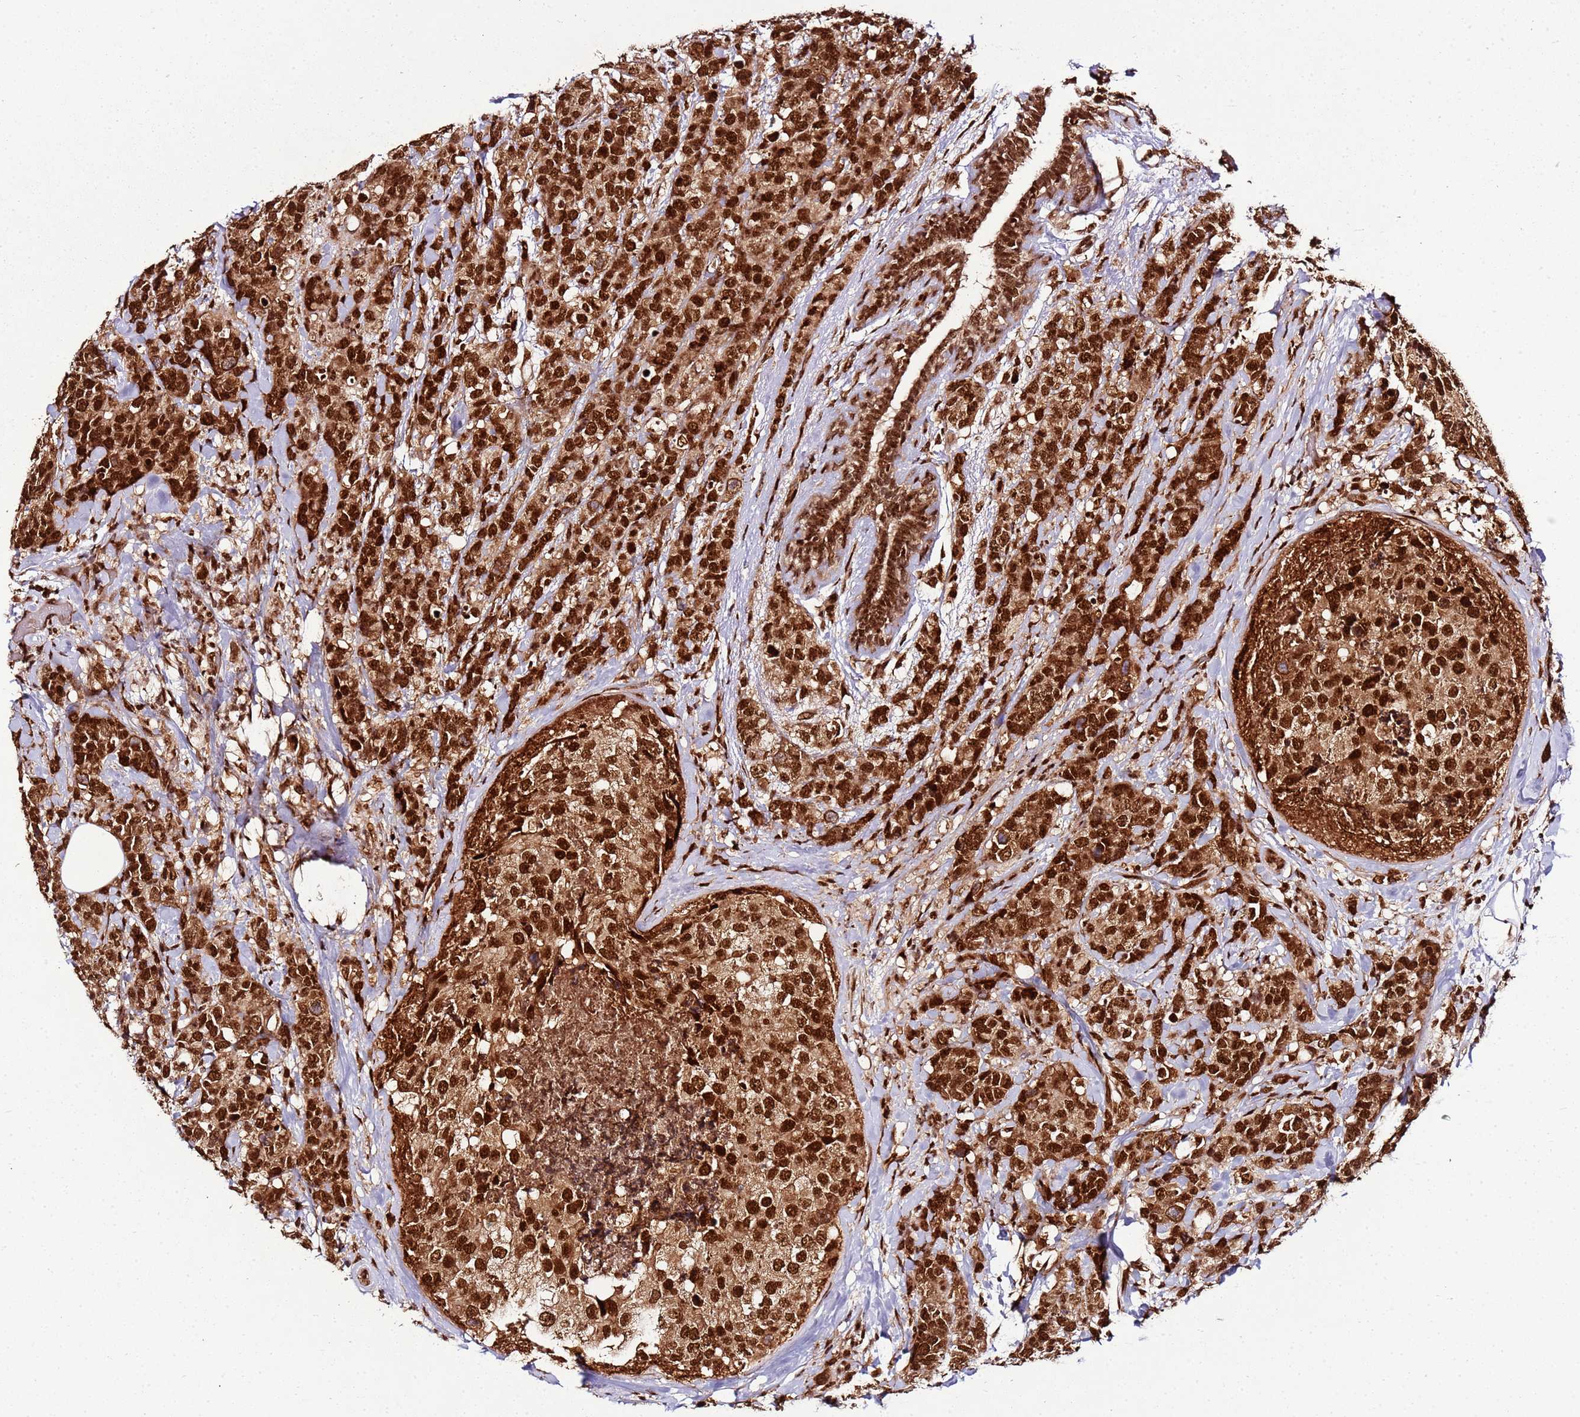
{"staining": {"intensity": "strong", "quantity": ">75%", "location": "cytoplasmic/membranous,nuclear"}, "tissue": "breast cancer", "cell_type": "Tumor cells", "image_type": "cancer", "snomed": [{"axis": "morphology", "description": "Lobular carcinoma"}, {"axis": "topography", "description": "Breast"}], "caption": "Breast cancer stained for a protein (brown) shows strong cytoplasmic/membranous and nuclear positive staining in about >75% of tumor cells.", "gene": "XRN2", "patient": {"sex": "female", "age": 59}}